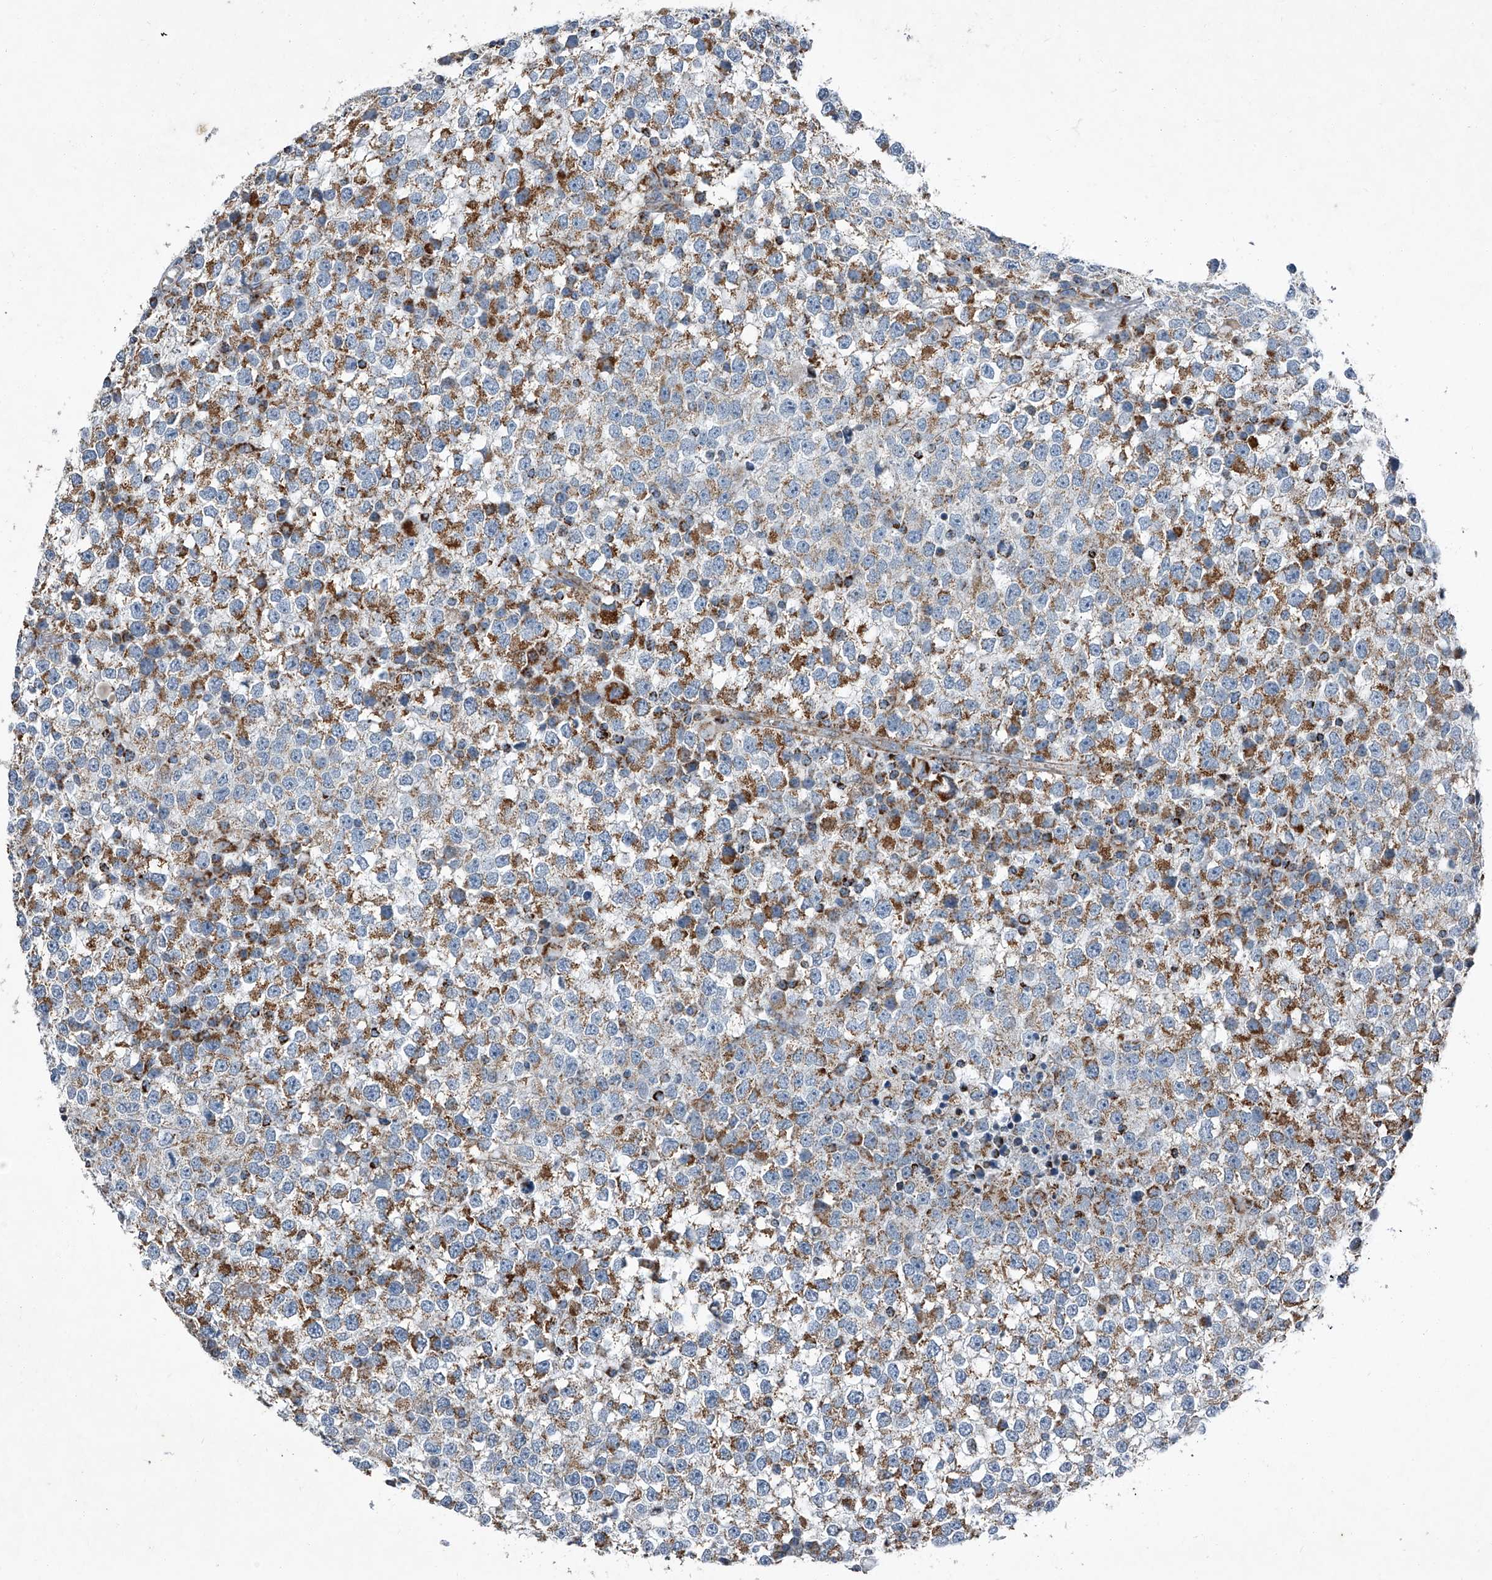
{"staining": {"intensity": "moderate", "quantity": ">75%", "location": "cytoplasmic/membranous"}, "tissue": "testis cancer", "cell_type": "Tumor cells", "image_type": "cancer", "snomed": [{"axis": "morphology", "description": "Seminoma, NOS"}, {"axis": "topography", "description": "Testis"}], "caption": "A micrograph of human testis cancer (seminoma) stained for a protein exhibits moderate cytoplasmic/membranous brown staining in tumor cells.", "gene": "CHRNA7", "patient": {"sex": "male", "age": 65}}